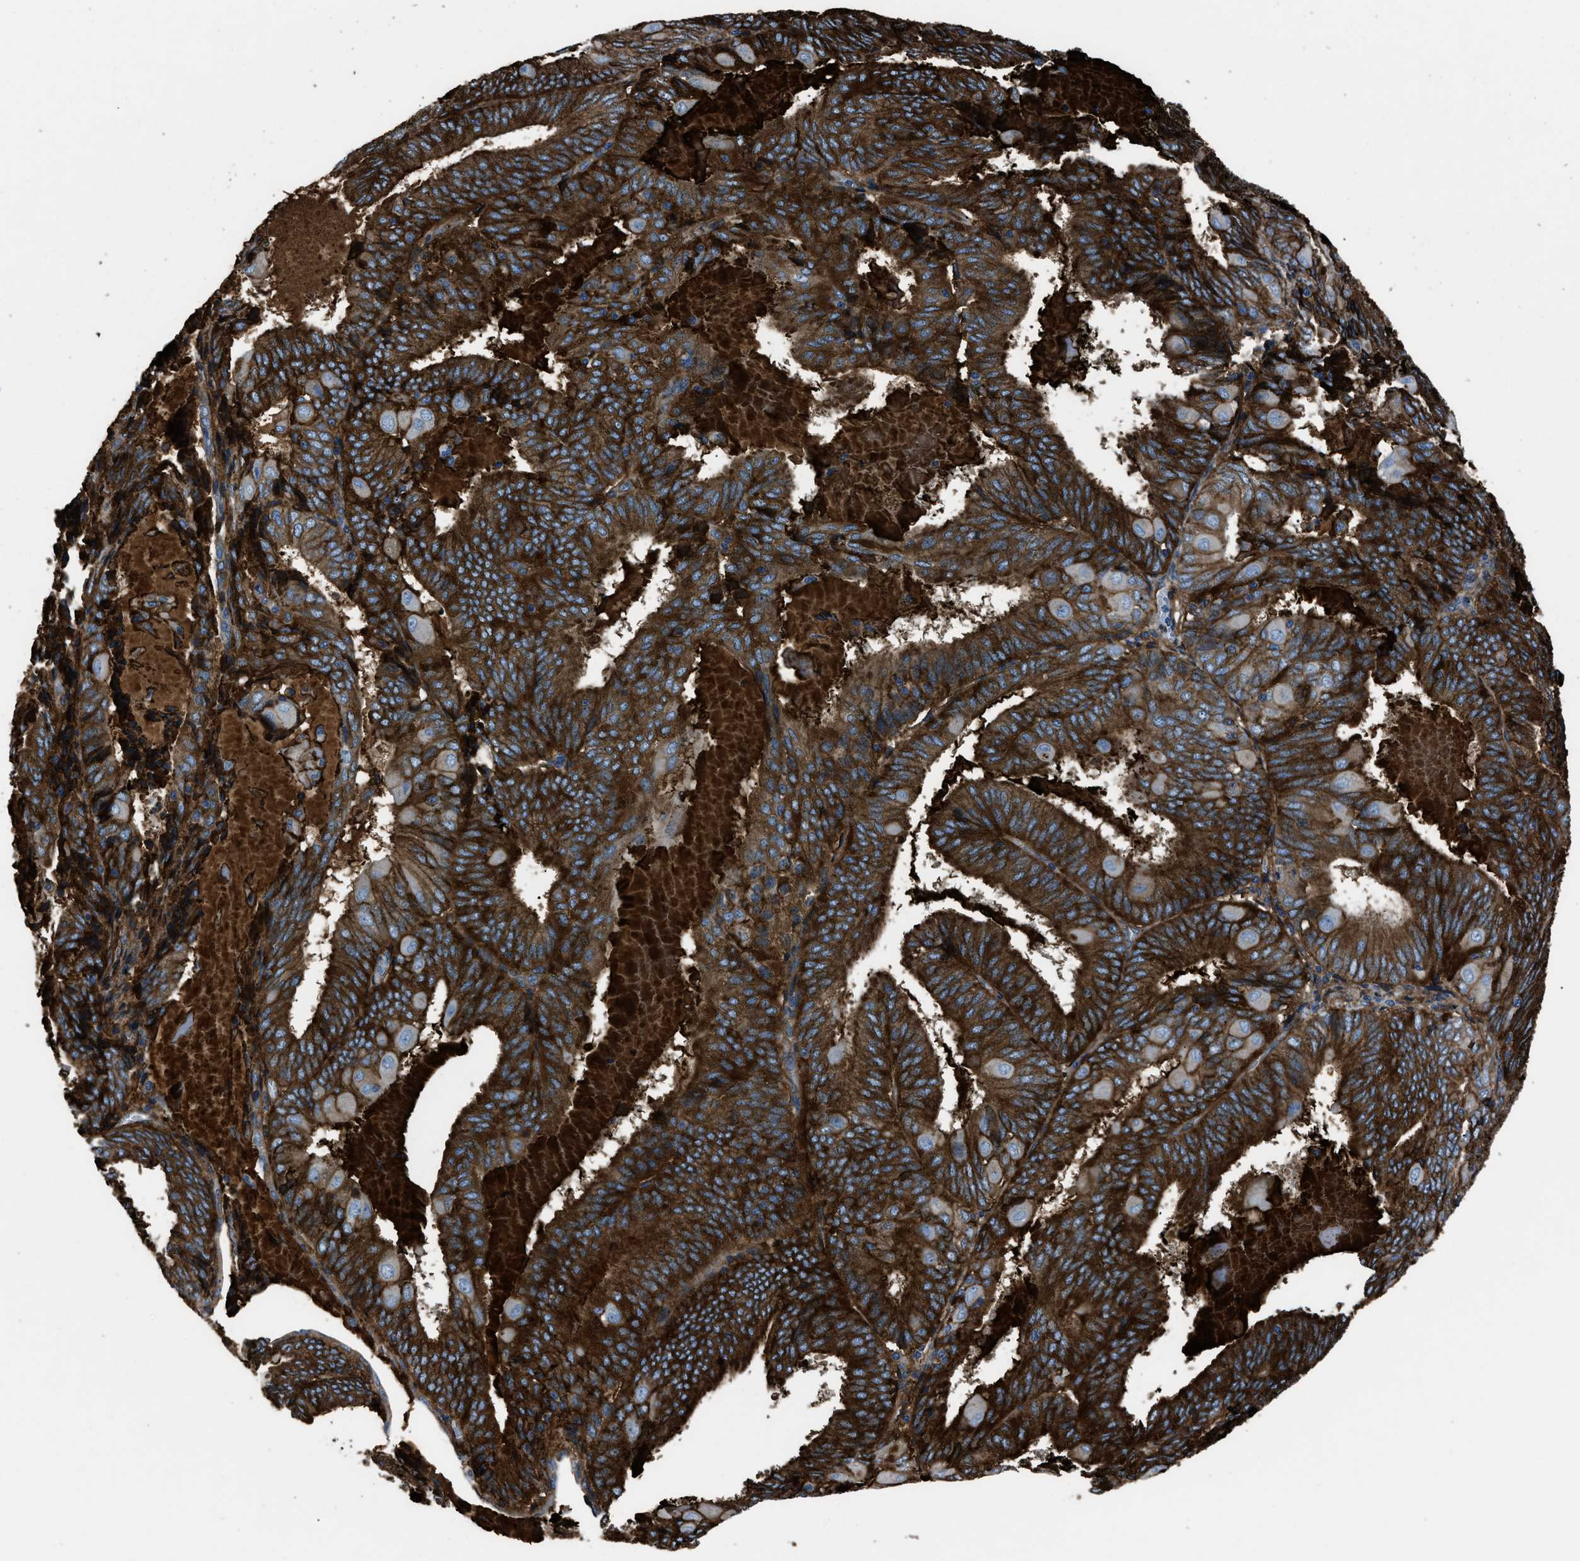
{"staining": {"intensity": "strong", "quantity": ">75%", "location": "cytoplasmic/membranous"}, "tissue": "endometrial cancer", "cell_type": "Tumor cells", "image_type": "cancer", "snomed": [{"axis": "morphology", "description": "Adenocarcinoma, NOS"}, {"axis": "topography", "description": "Endometrium"}], "caption": "Immunohistochemical staining of endometrial adenocarcinoma exhibits strong cytoplasmic/membranous protein expression in about >75% of tumor cells.", "gene": "CD276", "patient": {"sex": "female", "age": 81}}